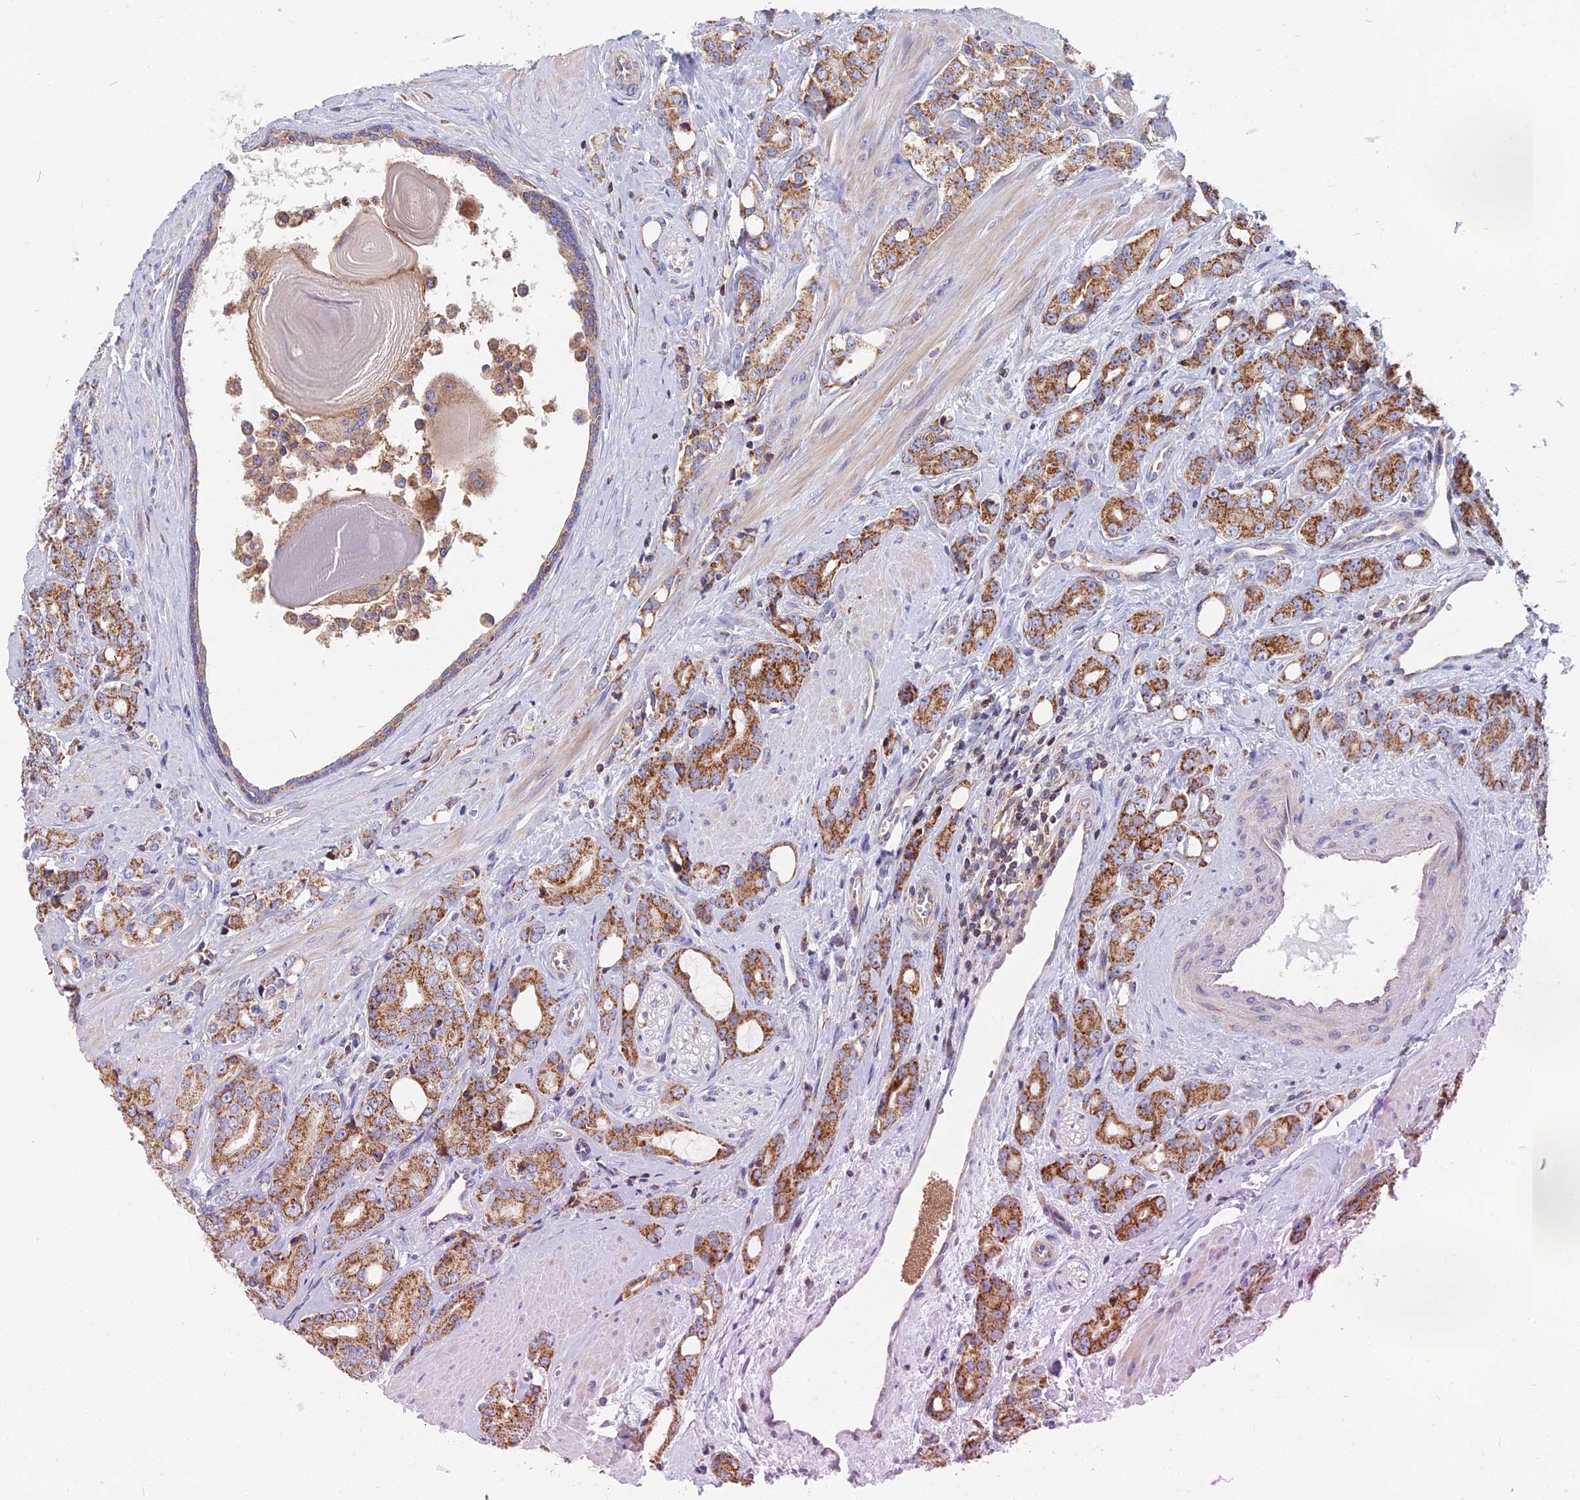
{"staining": {"intensity": "moderate", "quantity": ">75%", "location": "cytoplasmic/membranous"}, "tissue": "prostate cancer", "cell_type": "Tumor cells", "image_type": "cancer", "snomed": [{"axis": "morphology", "description": "Adenocarcinoma, High grade"}, {"axis": "topography", "description": "Prostate"}], "caption": "DAB (3,3'-diaminobenzidine) immunohistochemical staining of prostate high-grade adenocarcinoma exhibits moderate cytoplasmic/membranous protein expression in about >75% of tumor cells.", "gene": "HSD17B8", "patient": {"sex": "male", "age": 62}}